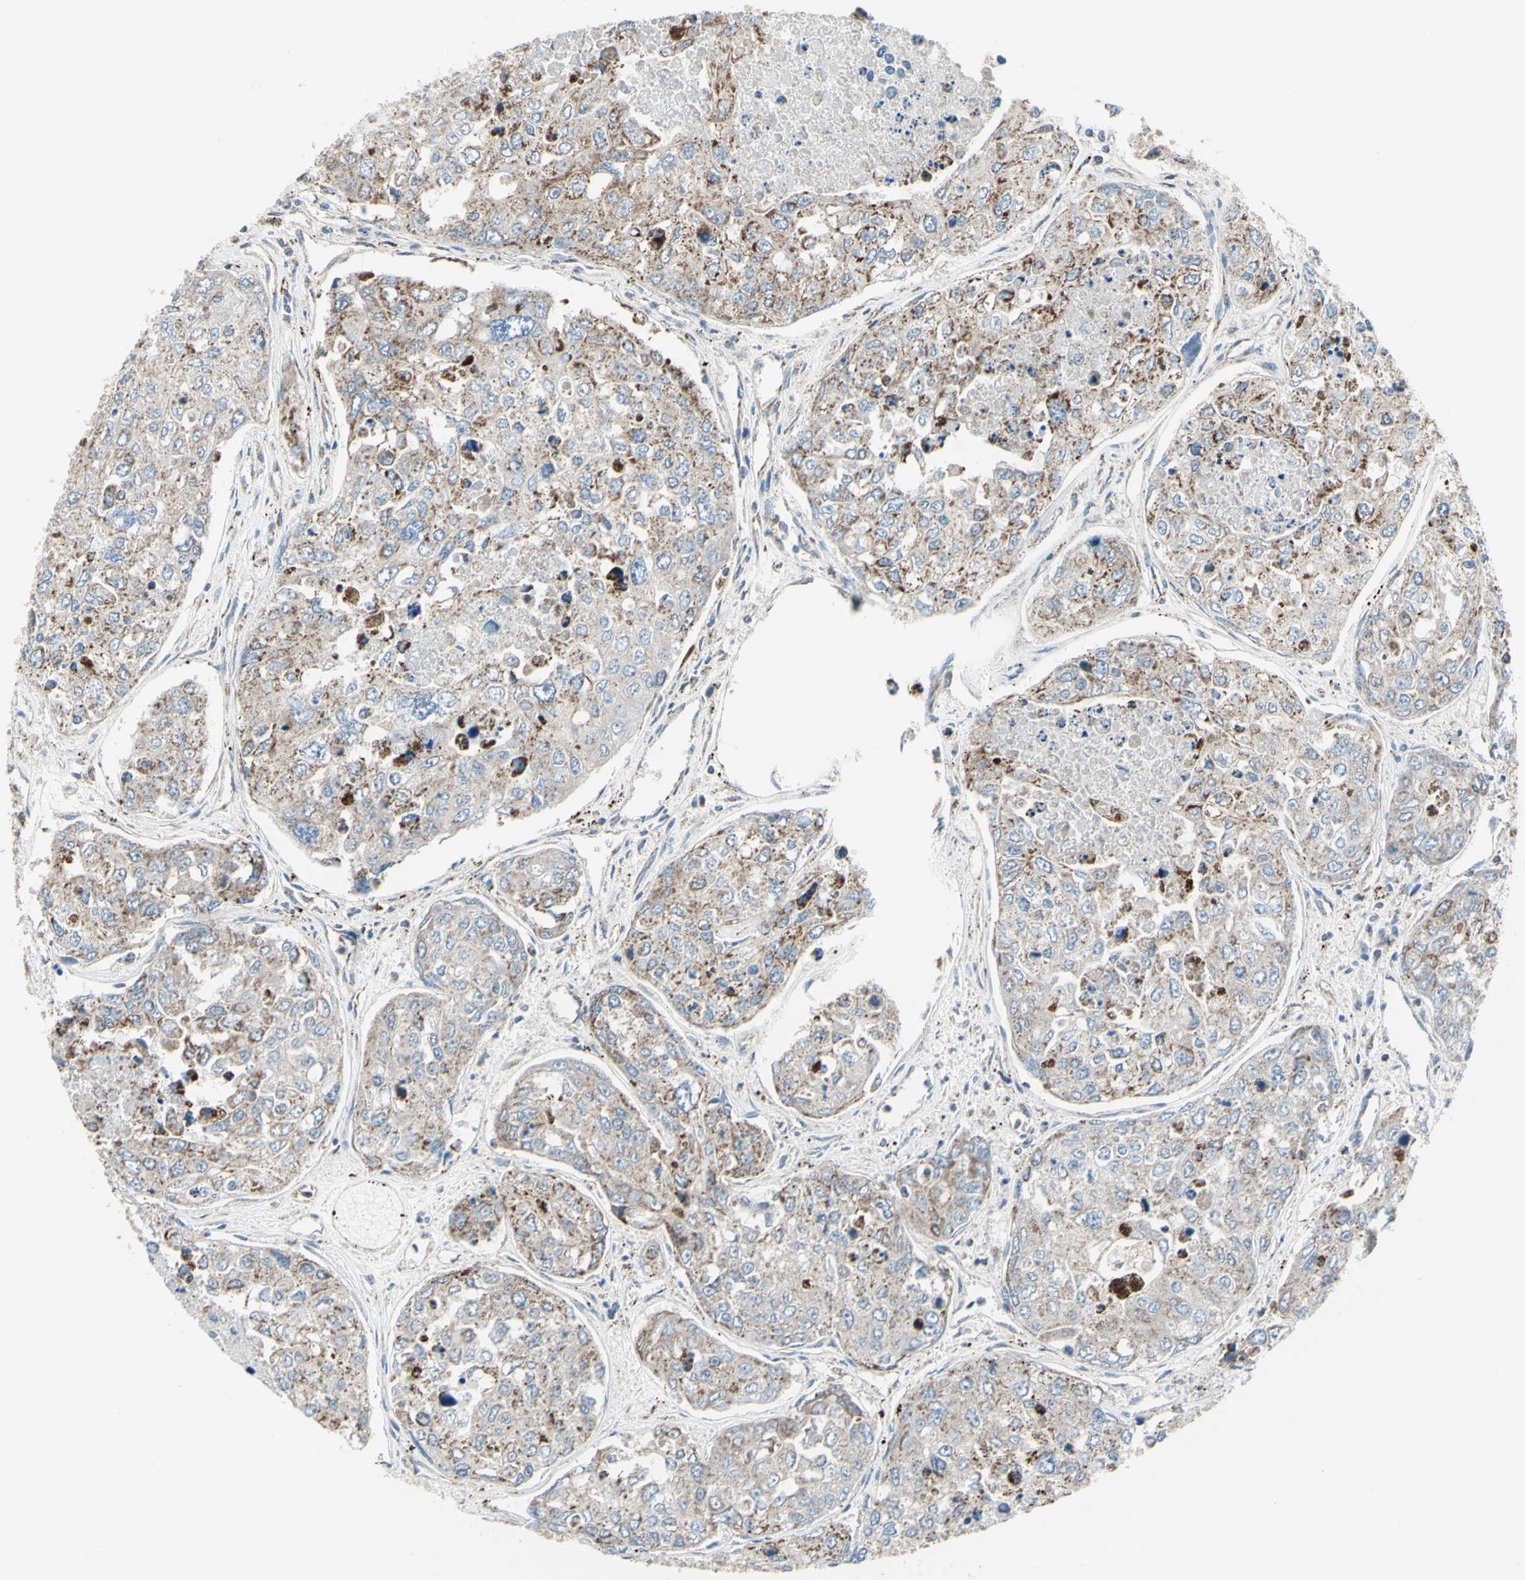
{"staining": {"intensity": "weak", "quantity": "25%-75%", "location": "cytoplasmic/membranous"}, "tissue": "urothelial cancer", "cell_type": "Tumor cells", "image_type": "cancer", "snomed": [{"axis": "morphology", "description": "Urothelial carcinoma, High grade"}, {"axis": "topography", "description": "Lymph node"}, {"axis": "topography", "description": "Urinary bladder"}], "caption": "Human high-grade urothelial carcinoma stained with a brown dye displays weak cytoplasmic/membranous positive staining in approximately 25%-75% of tumor cells.", "gene": "FAM171B", "patient": {"sex": "male", "age": 51}}